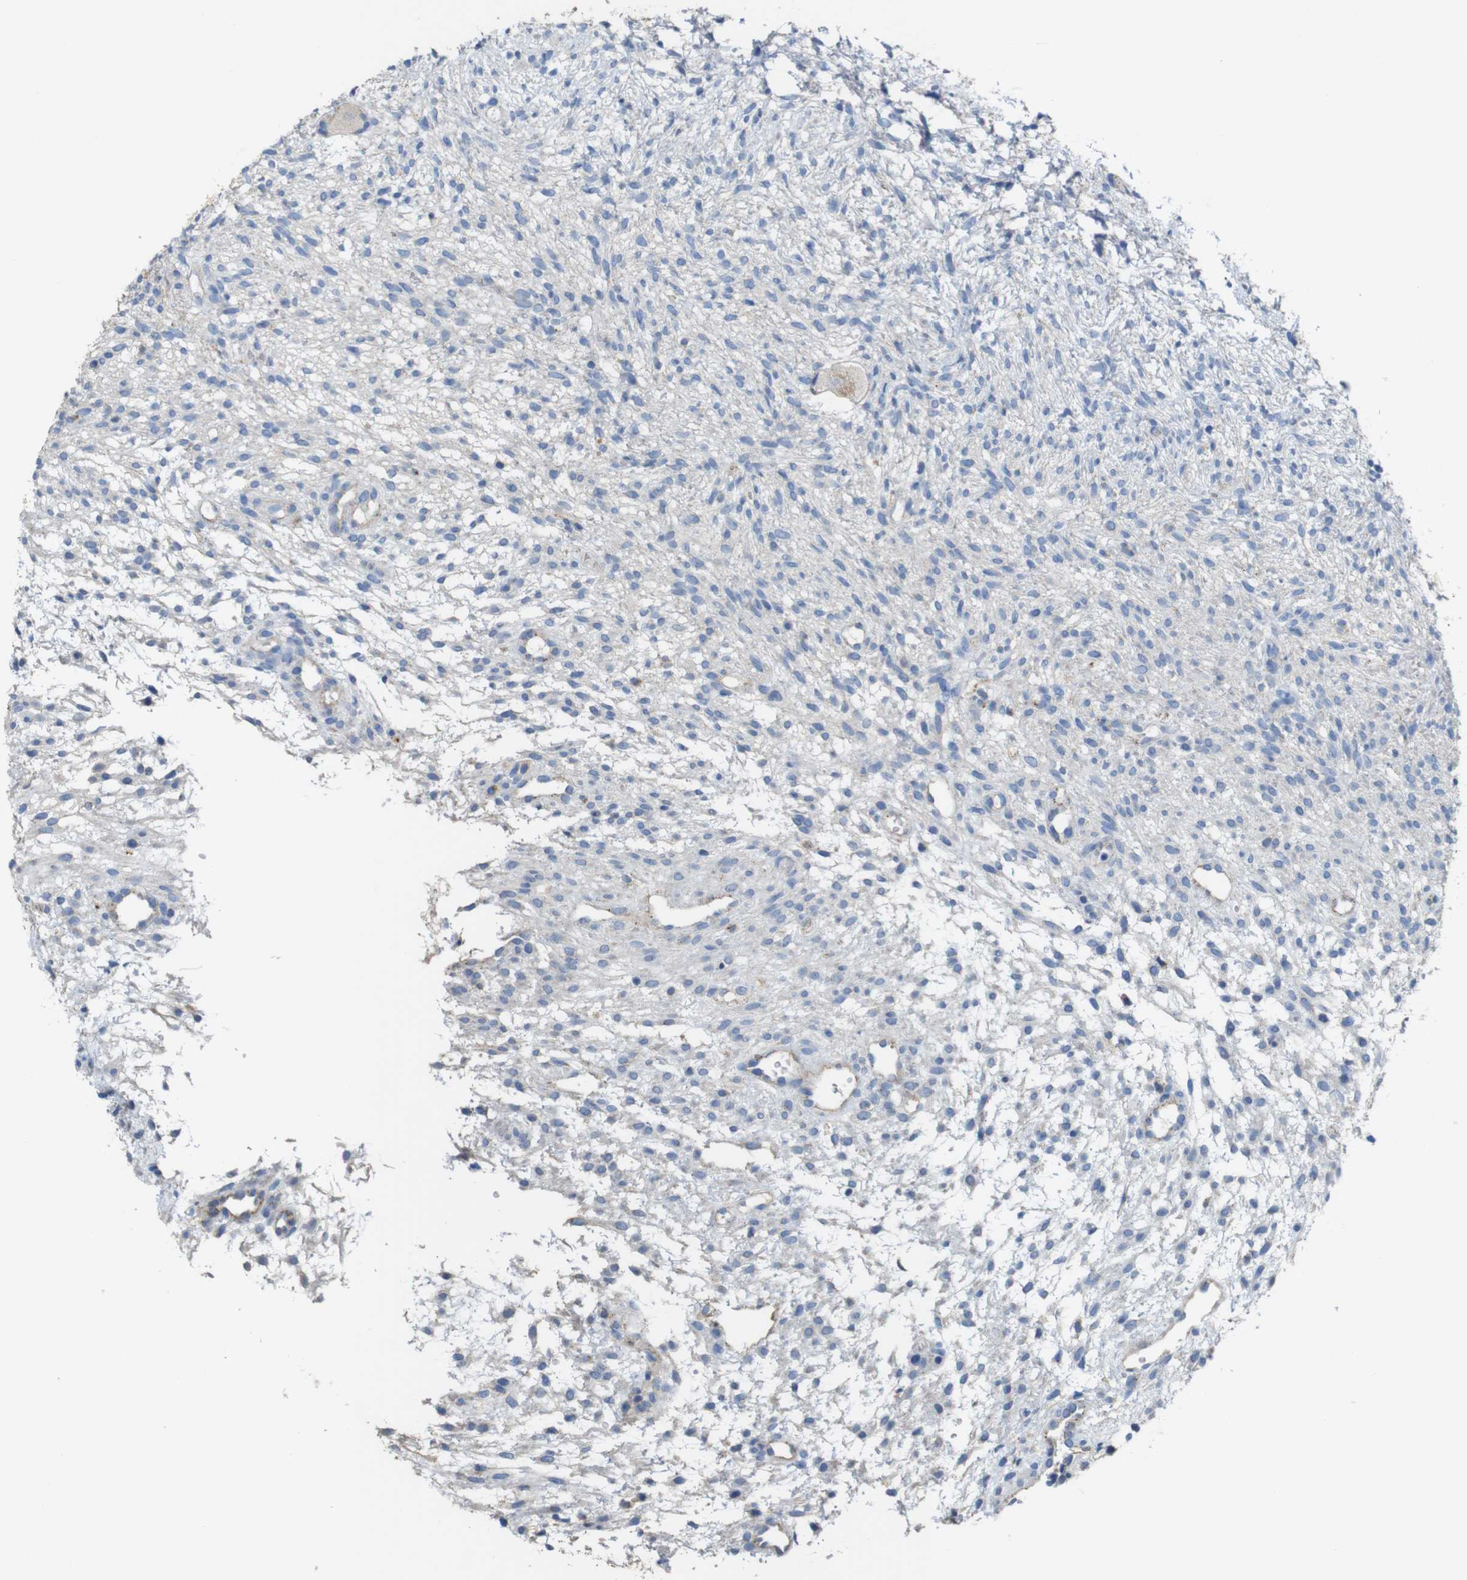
{"staining": {"intensity": "weak", "quantity": "25%-75%", "location": "cytoplasmic/membranous"}, "tissue": "ovary", "cell_type": "Follicle cells", "image_type": "normal", "snomed": [{"axis": "morphology", "description": "Normal tissue, NOS"}, {"axis": "morphology", "description": "Cyst, NOS"}, {"axis": "topography", "description": "Ovary"}], "caption": "Protein expression analysis of benign ovary demonstrates weak cytoplasmic/membranous expression in approximately 25%-75% of follicle cells. Nuclei are stained in blue.", "gene": "NHLRC3", "patient": {"sex": "female", "age": 18}}